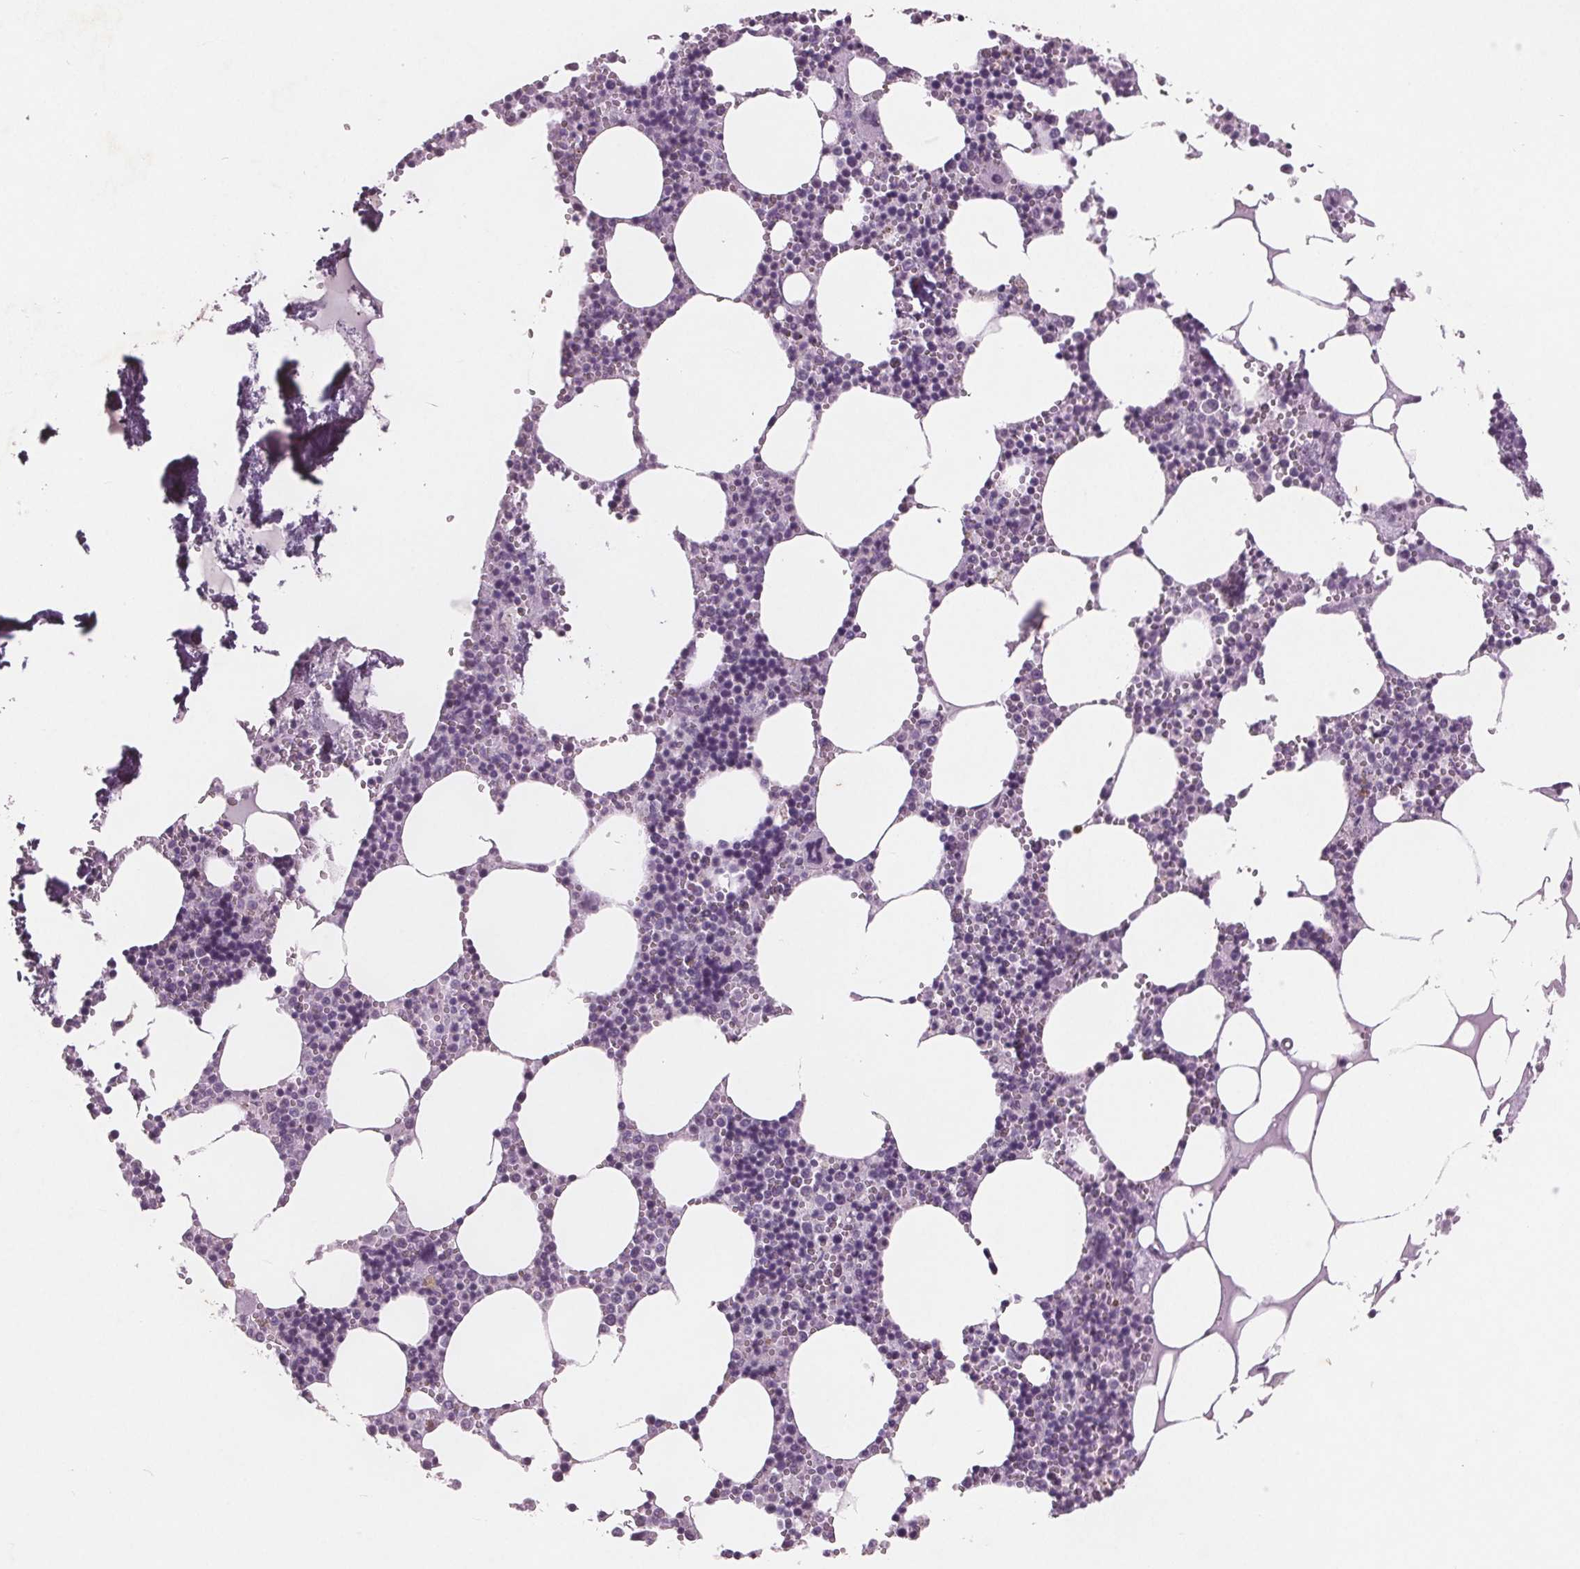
{"staining": {"intensity": "negative", "quantity": "none", "location": "none"}, "tissue": "bone marrow", "cell_type": "Hematopoietic cells", "image_type": "normal", "snomed": [{"axis": "morphology", "description": "Normal tissue, NOS"}, {"axis": "topography", "description": "Bone marrow"}], "caption": "Hematopoietic cells show no significant protein positivity in unremarkable bone marrow.", "gene": "PTPN14", "patient": {"sex": "male", "age": 54}}